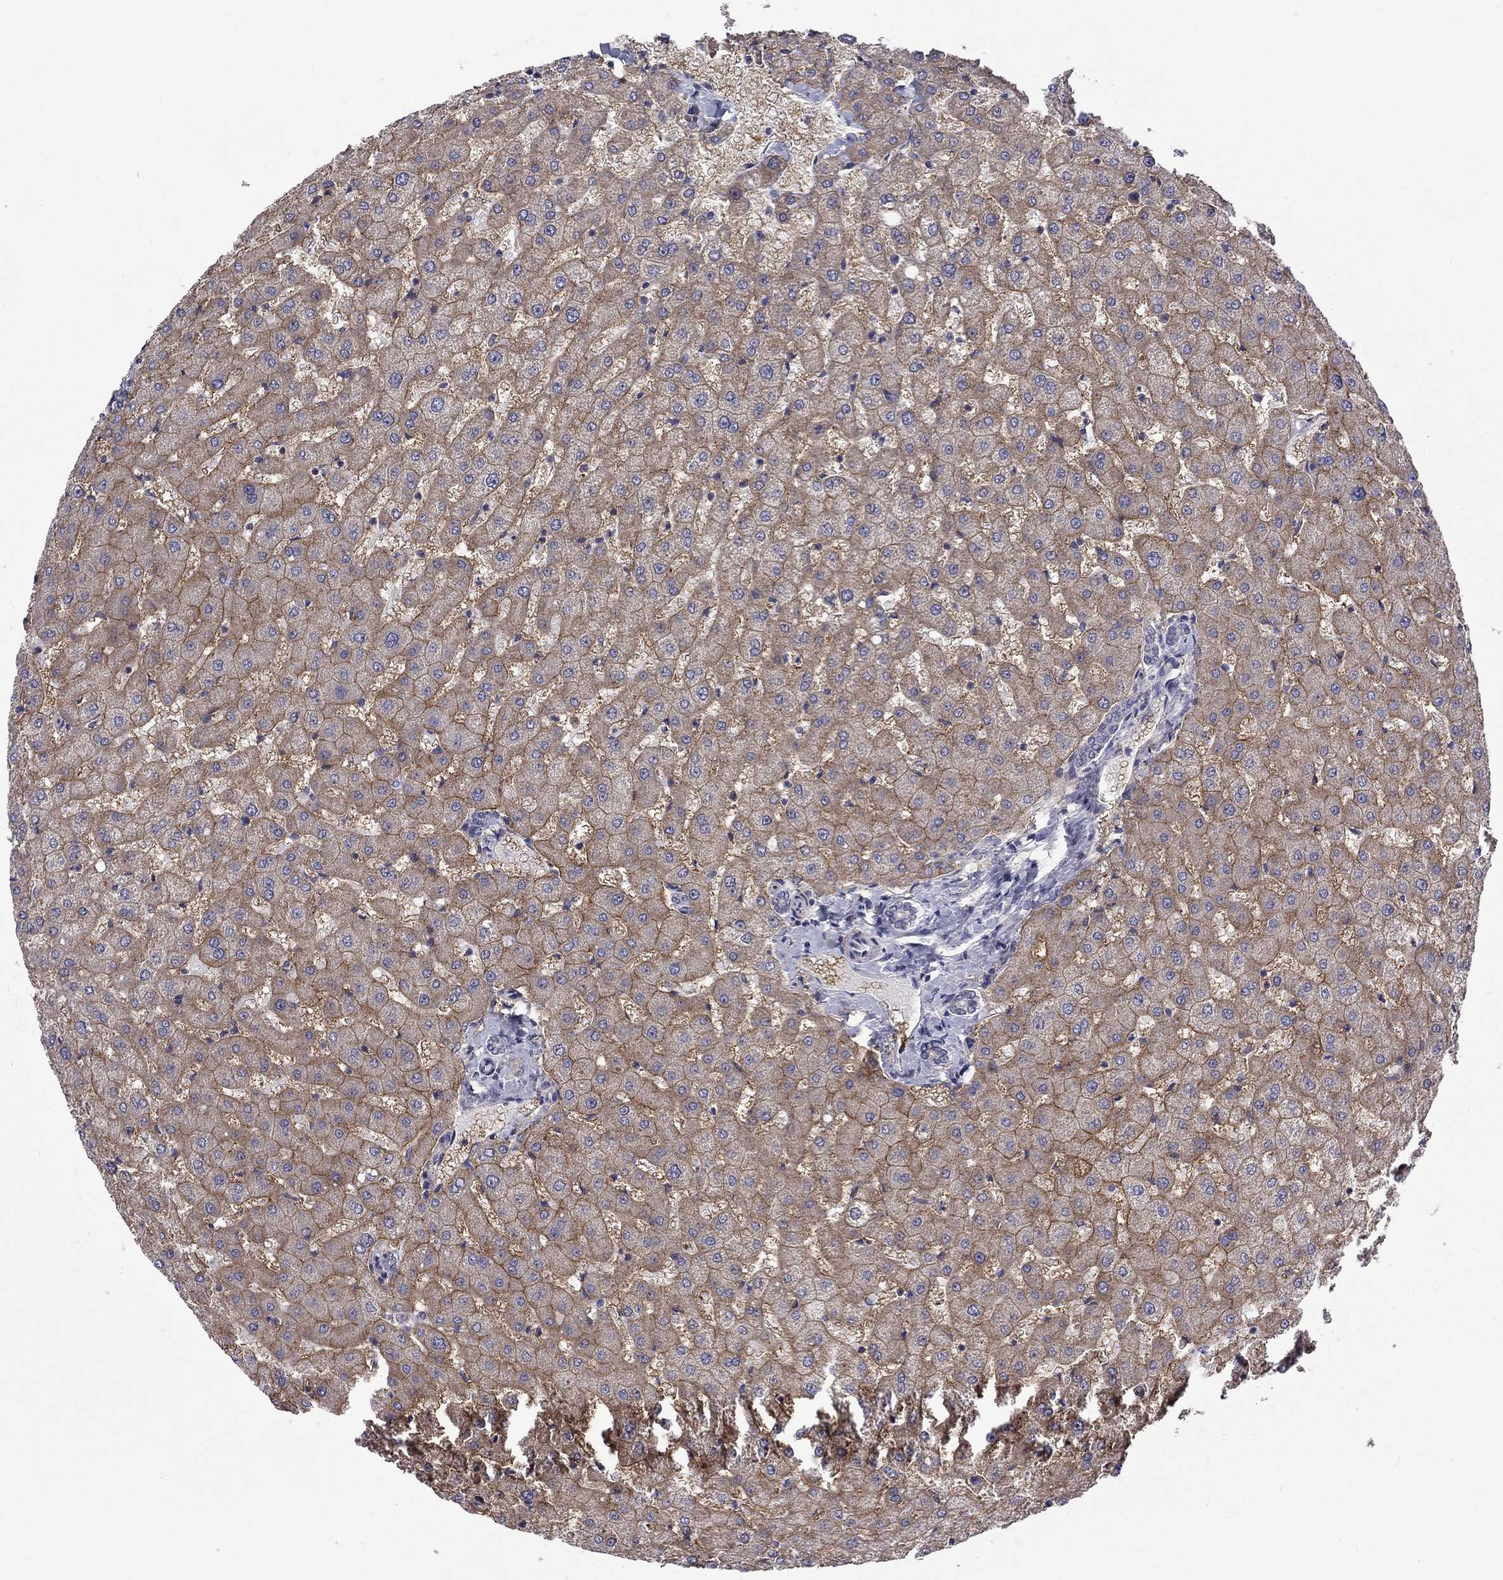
{"staining": {"intensity": "negative", "quantity": "none", "location": "none"}, "tissue": "liver", "cell_type": "Cholangiocytes", "image_type": "normal", "snomed": [{"axis": "morphology", "description": "Normal tissue, NOS"}, {"axis": "topography", "description": "Liver"}], "caption": "The immunohistochemistry histopathology image has no significant positivity in cholangiocytes of liver. (Stains: DAB (3,3'-diaminobenzidine) immunohistochemistry (IHC) with hematoxylin counter stain, Microscopy: brightfield microscopy at high magnification).", "gene": "SLC39A14", "patient": {"sex": "female", "age": 50}}